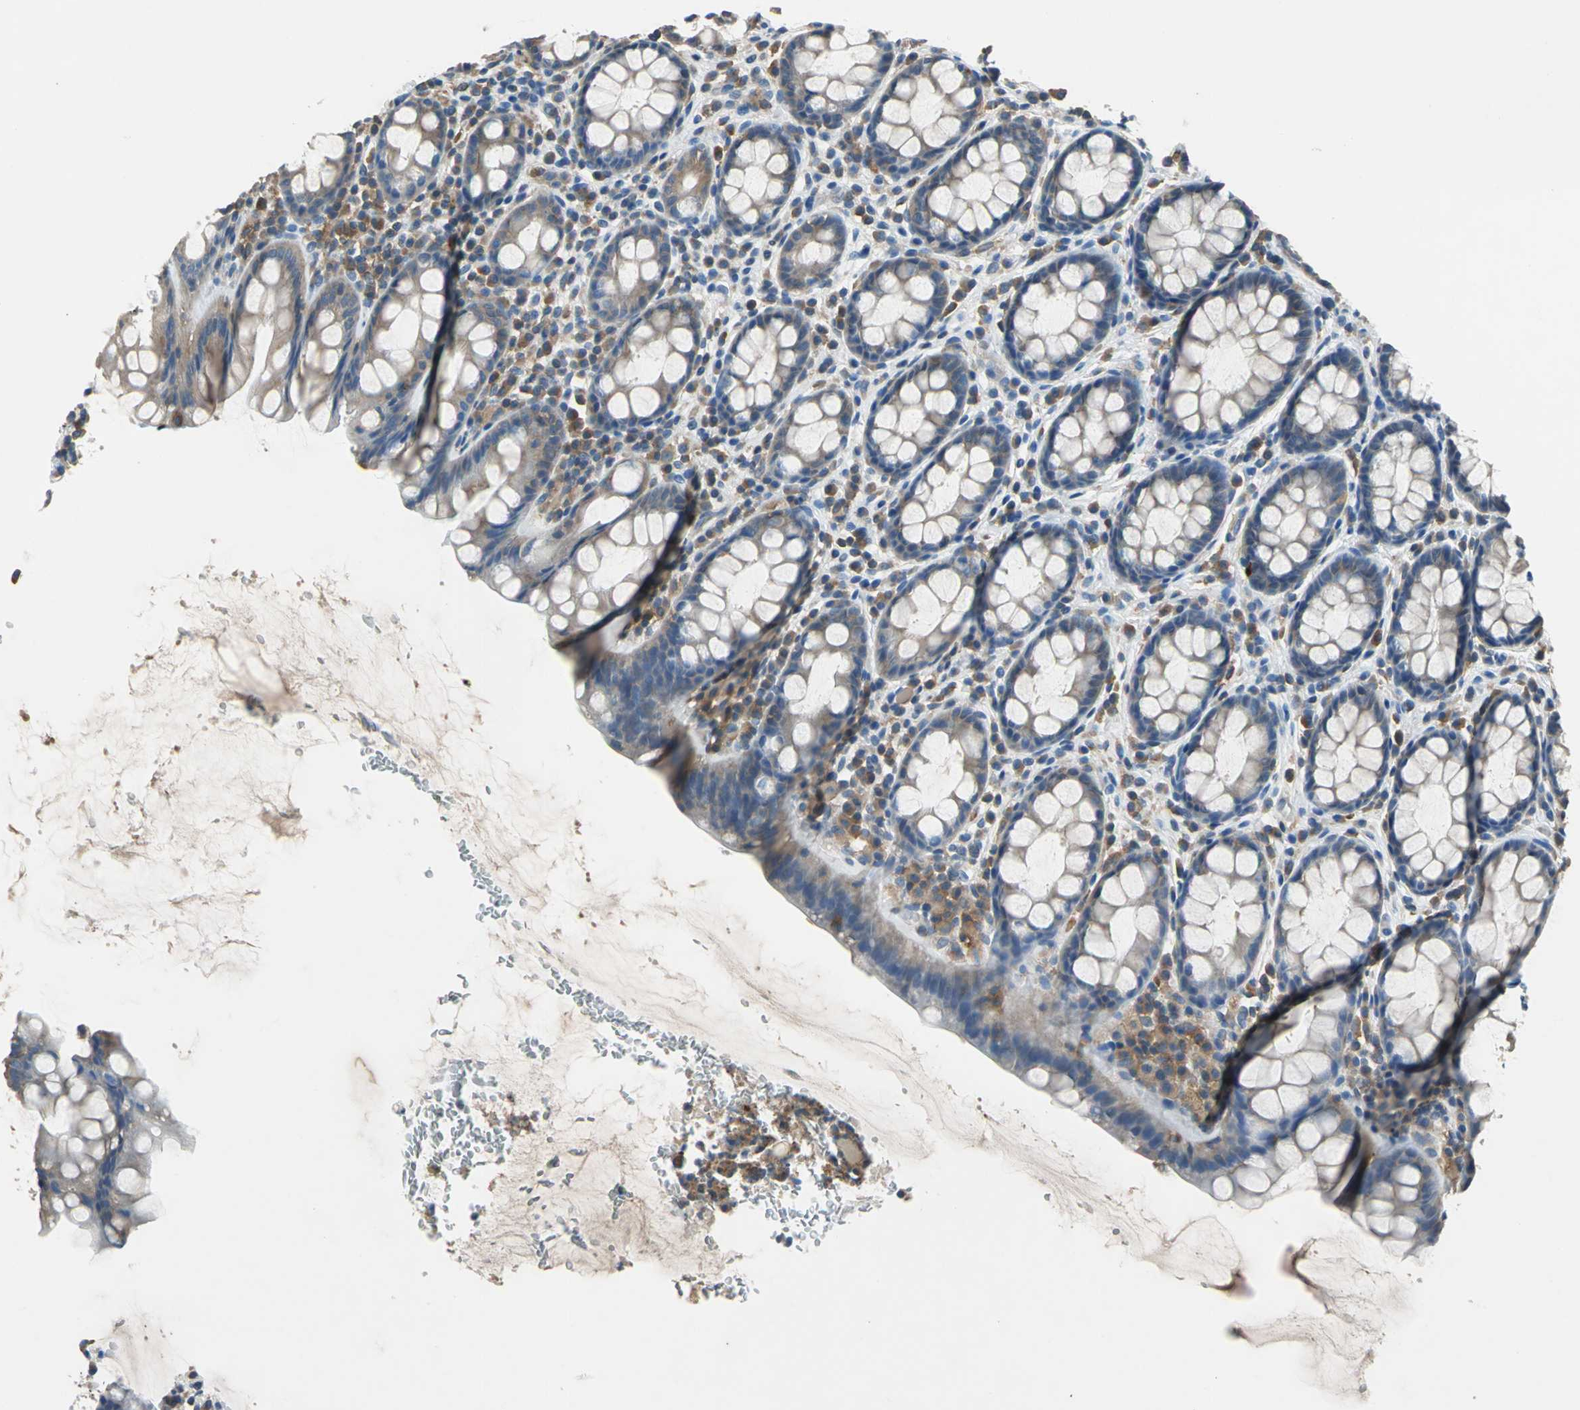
{"staining": {"intensity": "weak", "quantity": ">75%", "location": "cytoplasmic/membranous"}, "tissue": "rectum", "cell_type": "Glandular cells", "image_type": "normal", "snomed": [{"axis": "morphology", "description": "Normal tissue, NOS"}, {"axis": "topography", "description": "Rectum"}], "caption": "A micrograph of human rectum stained for a protein demonstrates weak cytoplasmic/membranous brown staining in glandular cells. The protein of interest is shown in brown color, while the nuclei are stained blue.", "gene": "PRKCA", "patient": {"sex": "male", "age": 92}}